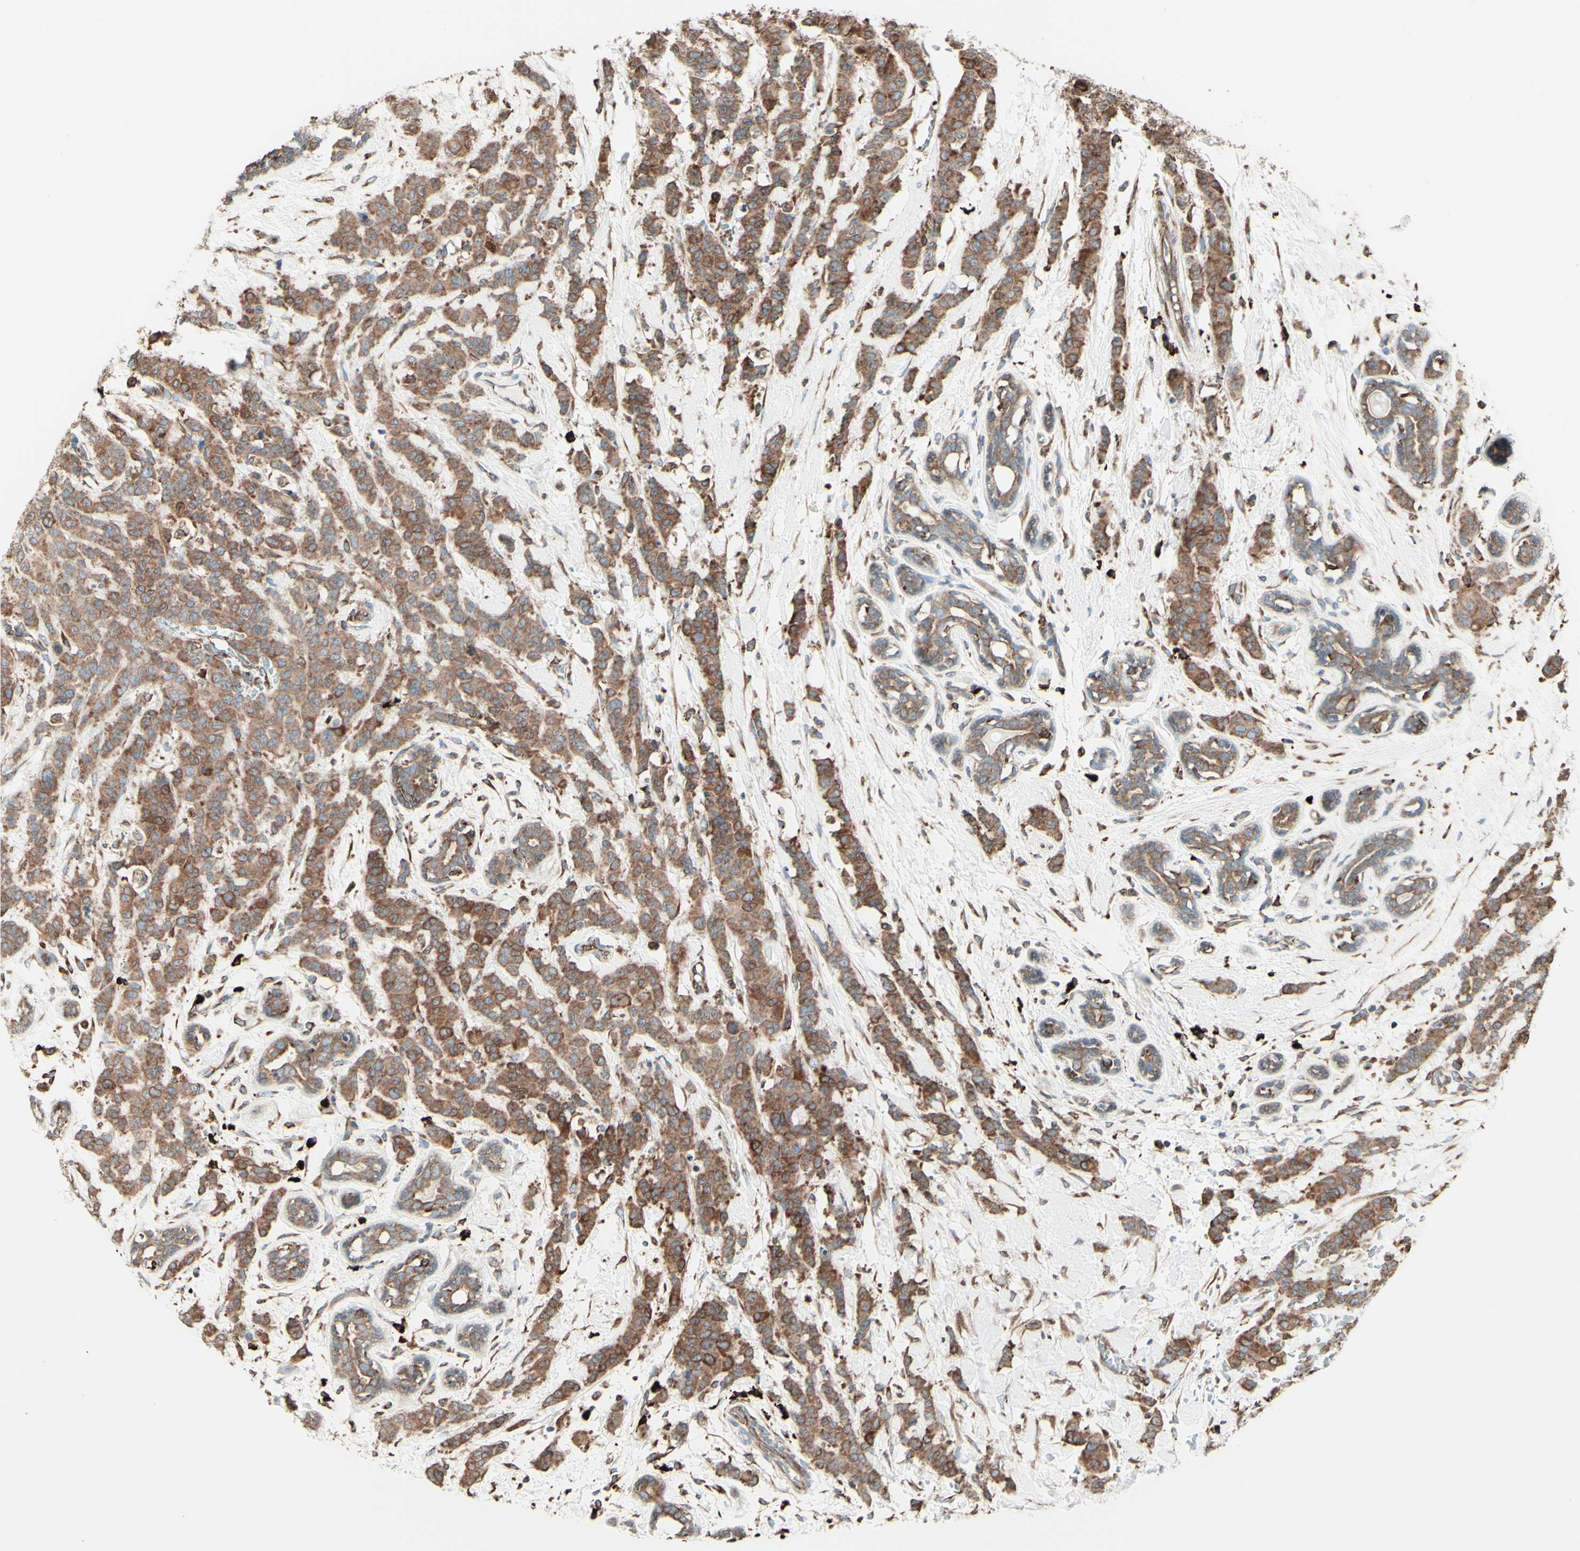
{"staining": {"intensity": "moderate", "quantity": ">75%", "location": "cytoplasmic/membranous"}, "tissue": "breast cancer", "cell_type": "Tumor cells", "image_type": "cancer", "snomed": [{"axis": "morphology", "description": "Normal tissue, NOS"}, {"axis": "morphology", "description": "Duct carcinoma"}, {"axis": "topography", "description": "Breast"}], "caption": "This histopathology image displays immunohistochemistry staining of breast cancer, with medium moderate cytoplasmic/membranous expression in approximately >75% of tumor cells.", "gene": "DNAJB11", "patient": {"sex": "female", "age": 40}}